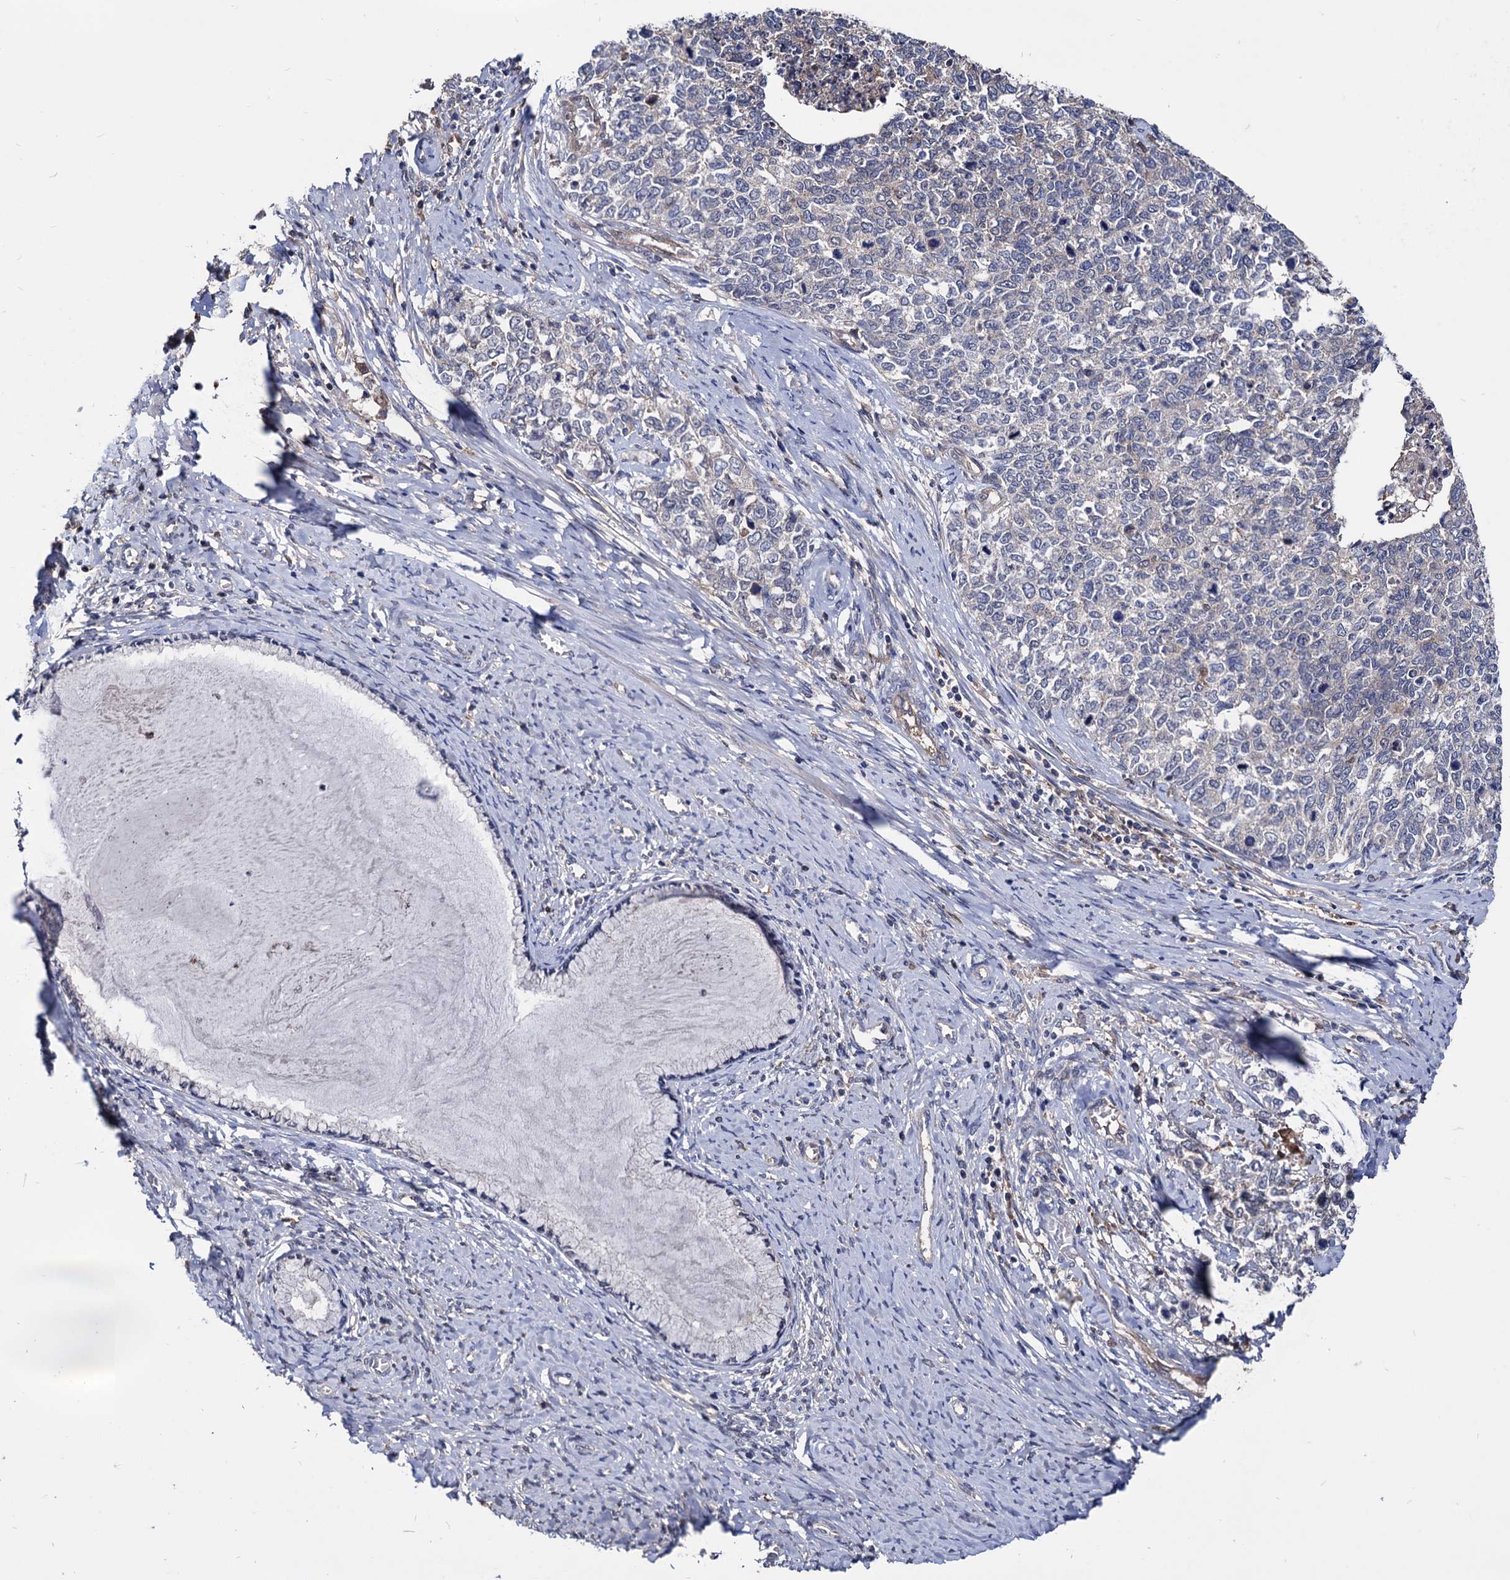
{"staining": {"intensity": "negative", "quantity": "none", "location": "none"}, "tissue": "cervical cancer", "cell_type": "Tumor cells", "image_type": "cancer", "snomed": [{"axis": "morphology", "description": "Squamous cell carcinoma, NOS"}, {"axis": "topography", "description": "Cervix"}], "caption": "A micrograph of cervical cancer (squamous cell carcinoma) stained for a protein exhibits no brown staining in tumor cells.", "gene": "CPPED1", "patient": {"sex": "female", "age": 63}}